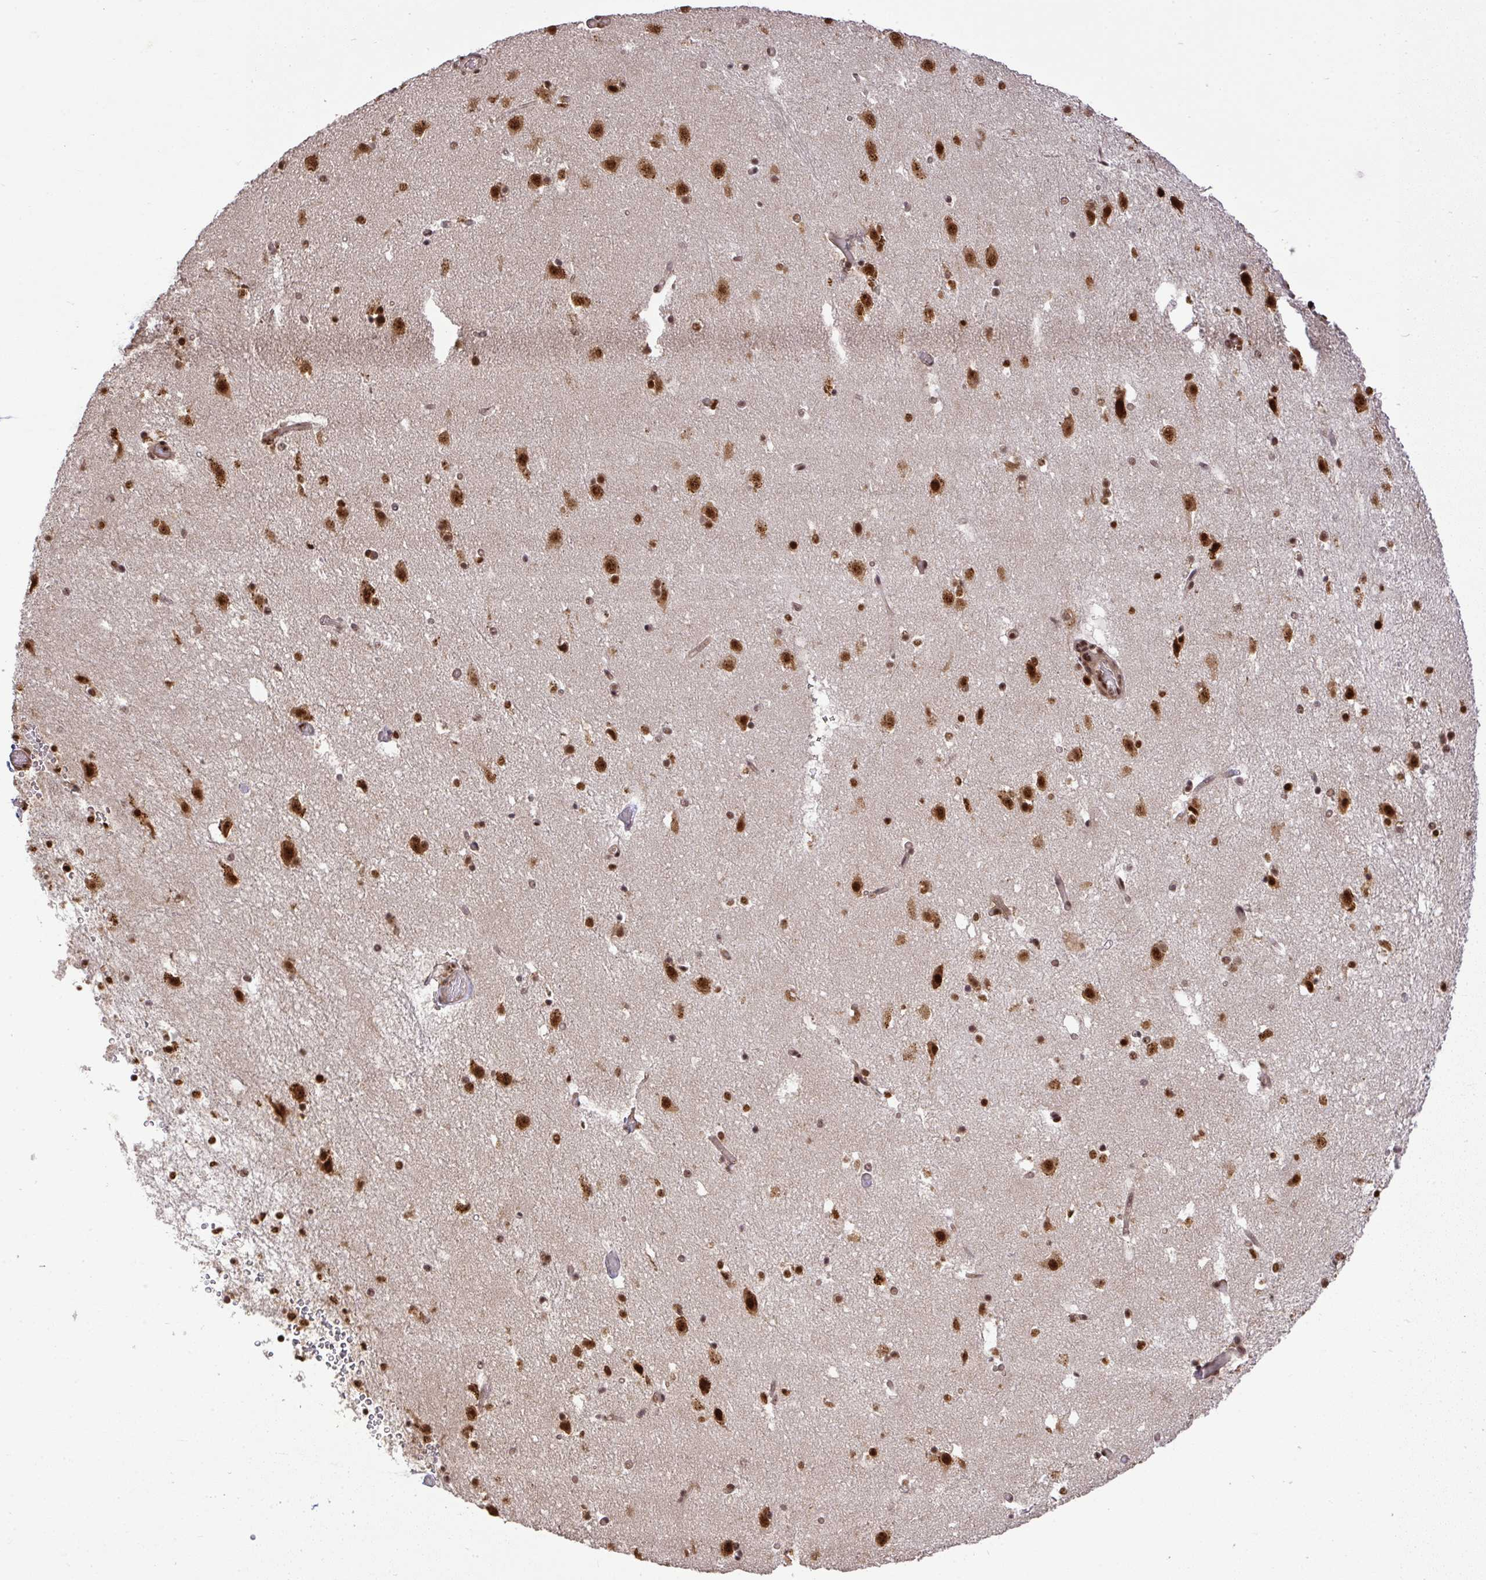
{"staining": {"intensity": "moderate", "quantity": ">75%", "location": "nuclear"}, "tissue": "caudate", "cell_type": "Glial cells", "image_type": "normal", "snomed": [{"axis": "morphology", "description": "Normal tissue, NOS"}, {"axis": "topography", "description": "Lateral ventricle wall"}], "caption": "Immunohistochemistry (IHC) staining of unremarkable caudate, which demonstrates medium levels of moderate nuclear staining in about >75% of glial cells indicating moderate nuclear protein positivity. The staining was performed using DAB (3,3'-diaminobenzidine) (brown) for protein detection and nuclei were counterstained in hematoxylin (blue).", "gene": "U2AF1L4", "patient": {"sex": "male", "age": 37}}